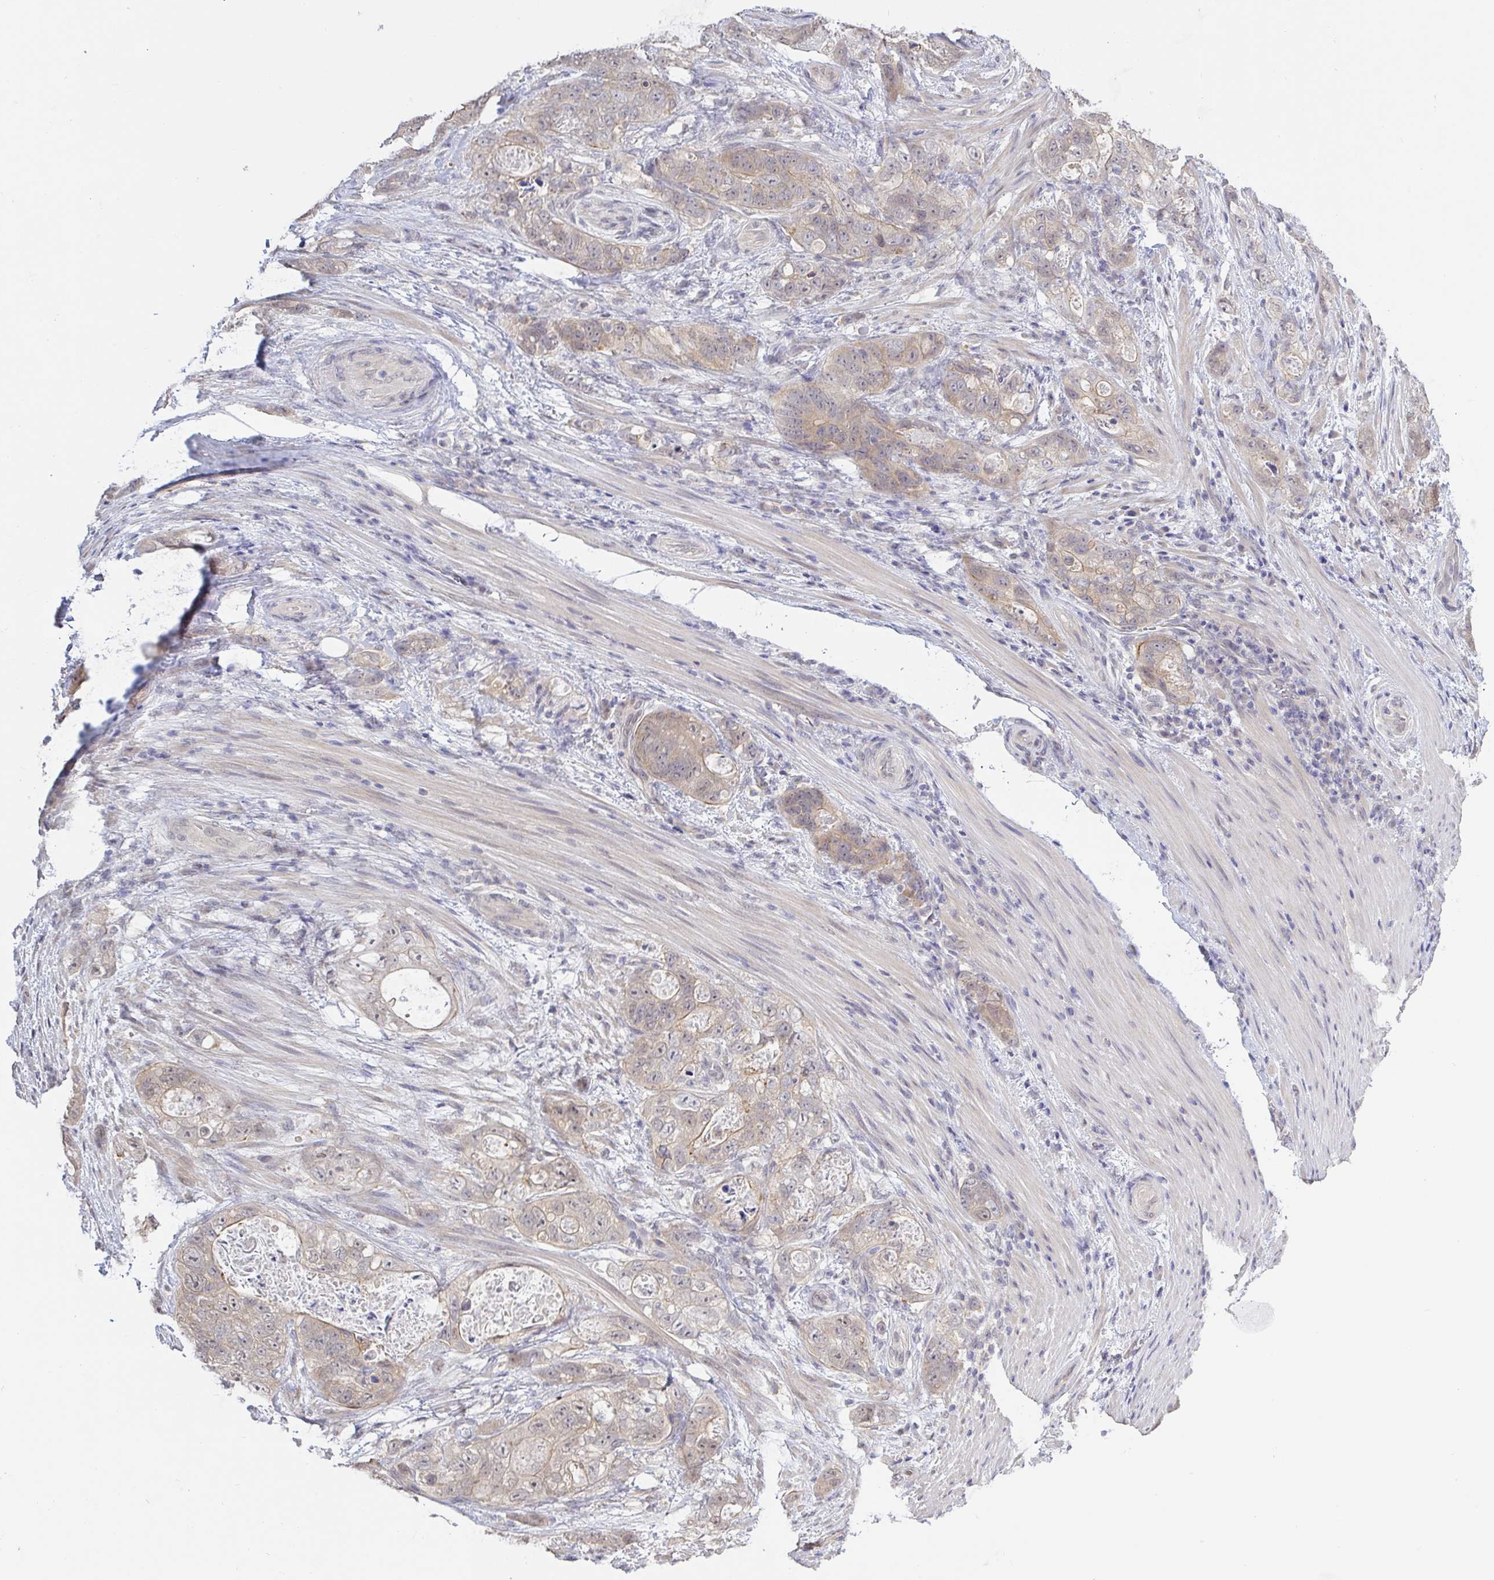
{"staining": {"intensity": "weak", "quantity": "25%-75%", "location": "cytoplasmic/membranous,nuclear"}, "tissue": "stomach cancer", "cell_type": "Tumor cells", "image_type": "cancer", "snomed": [{"axis": "morphology", "description": "Normal tissue, NOS"}, {"axis": "morphology", "description": "Adenocarcinoma, NOS"}, {"axis": "topography", "description": "Stomach"}], "caption": "This is a histology image of IHC staining of stomach cancer, which shows weak expression in the cytoplasmic/membranous and nuclear of tumor cells.", "gene": "HYPK", "patient": {"sex": "female", "age": 89}}